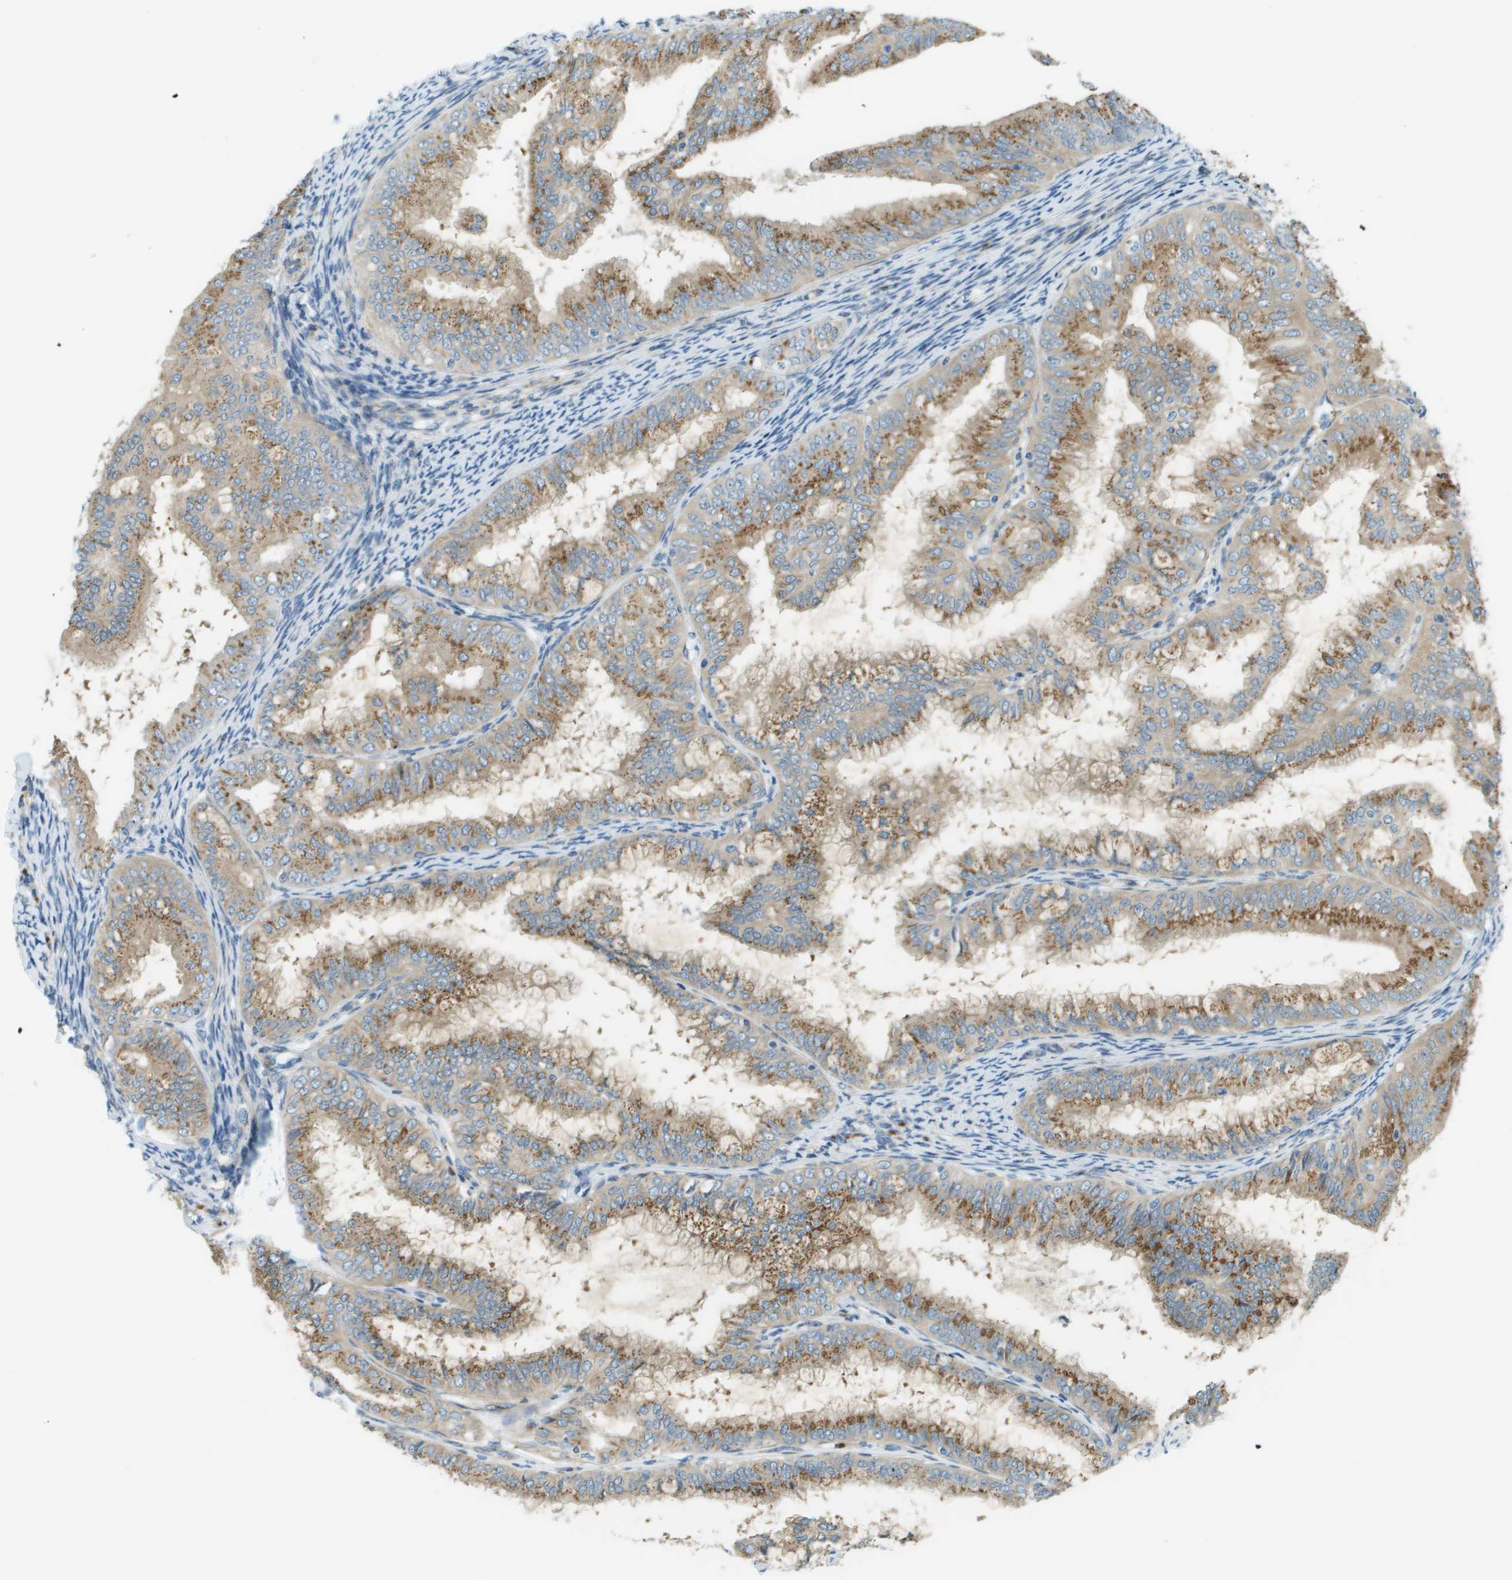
{"staining": {"intensity": "moderate", "quantity": ">75%", "location": "cytoplasmic/membranous"}, "tissue": "endometrial cancer", "cell_type": "Tumor cells", "image_type": "cancer", "snomed": [{"axis": "morphology", "description": "Adenocarcinoma, NOS"}, {"axis": "topography", "description": "Endometrium"}], "caption": "Protein expression analysis of adenocarcinoma (endometrial) displays moderate cytoplasmic/membranous positivity in approximately >75% of tumor cells.", "gene": "ACBD3", "patient": {"sex": "female", "age": 63}}